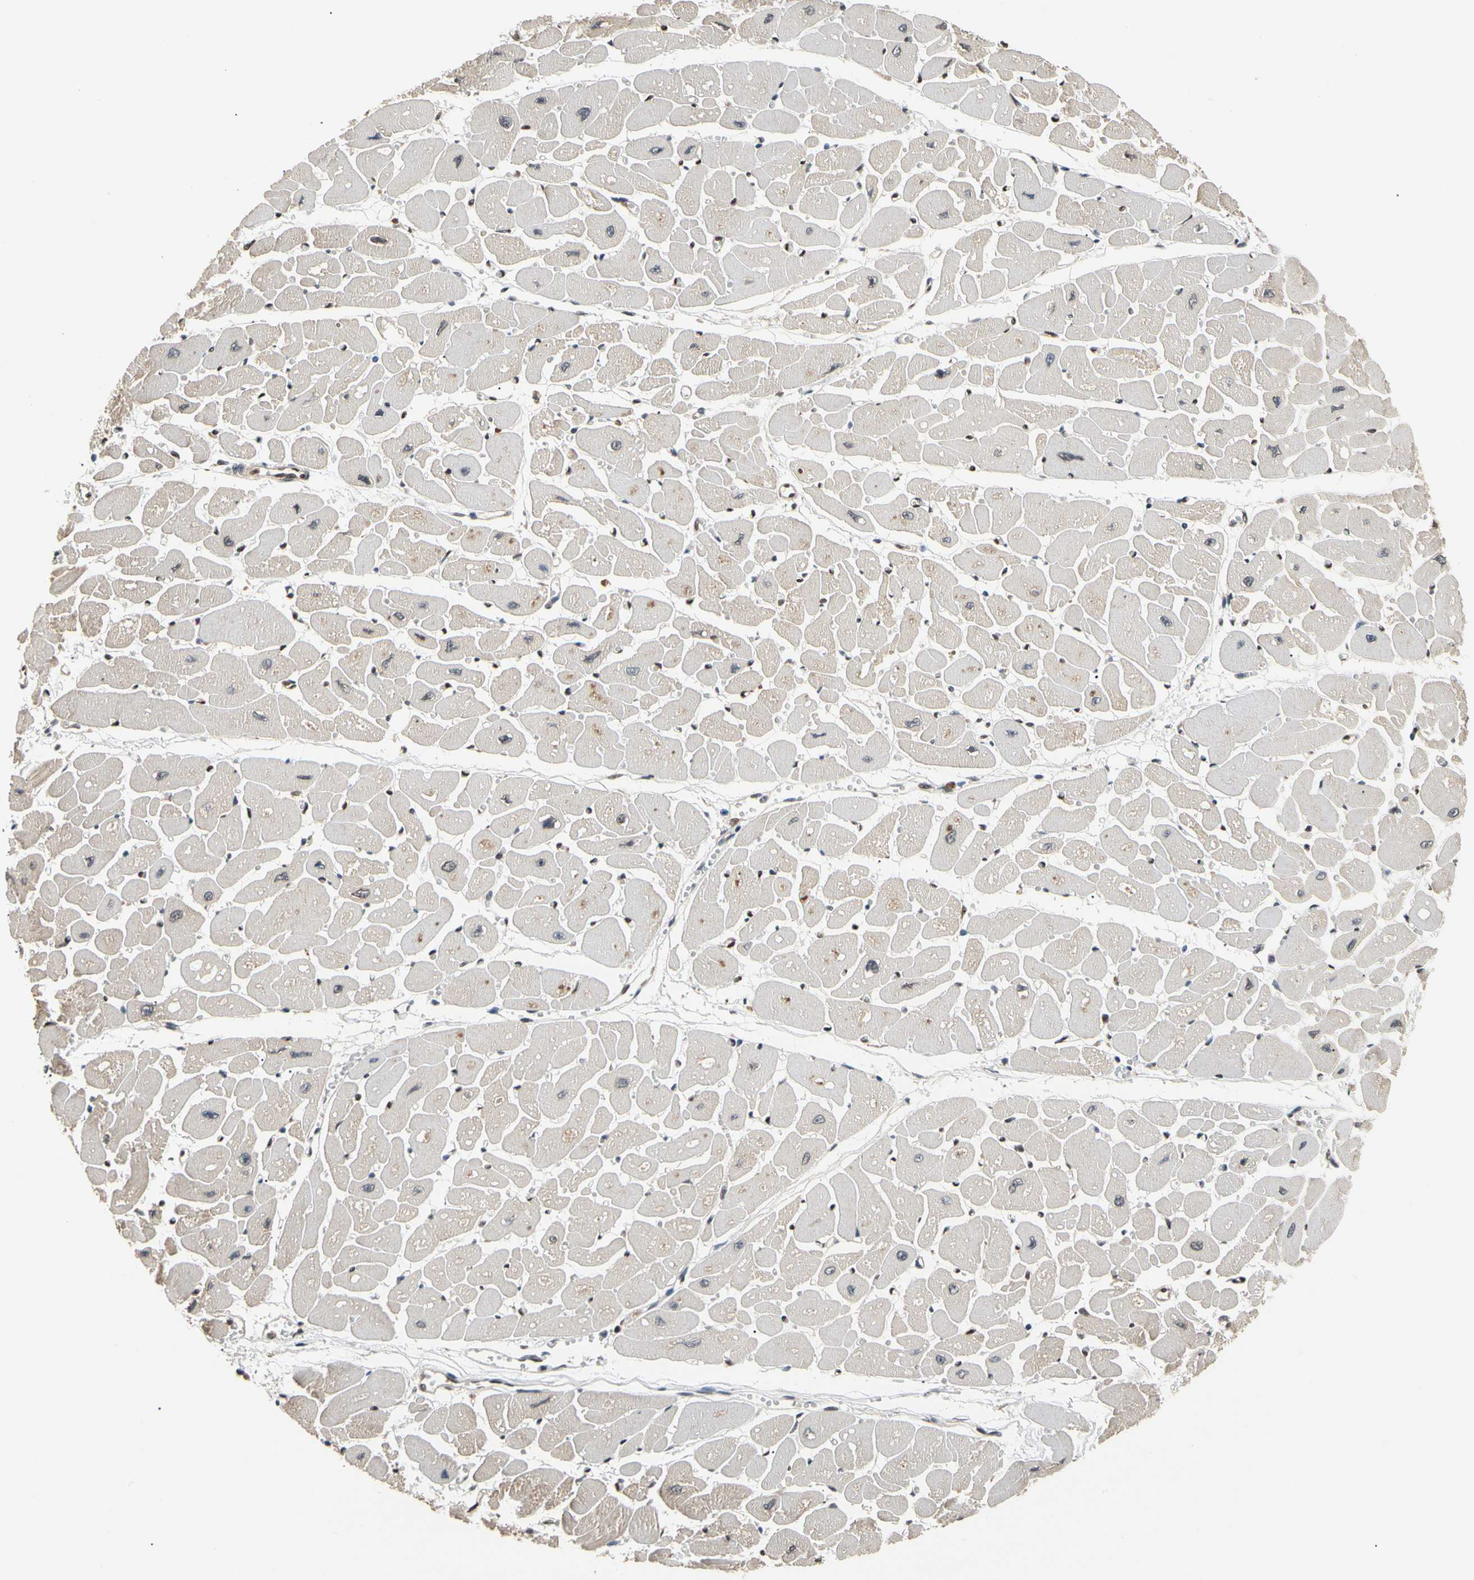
{"staining": {"intensity": "weak", "quantity": "25%-75%", "location": "cytoplasmic/membranous"}, "tissue": "heart muscle", "cell_type": "Cardiomyocytes", "image_type": "normal", "snomed": [{"axis": "morphology", "description": "Normal tissue, NOS"}, {"axis": "topography", "description": "Heart"}], "caption": "A low amount of weak cytoplasmic/membranous positivity is present in approximately 25%-75% of cardiomyocytes in normal heart muscle.", "gene": "EIF1AX", "patient": {"sex": "female", "age": 54}}